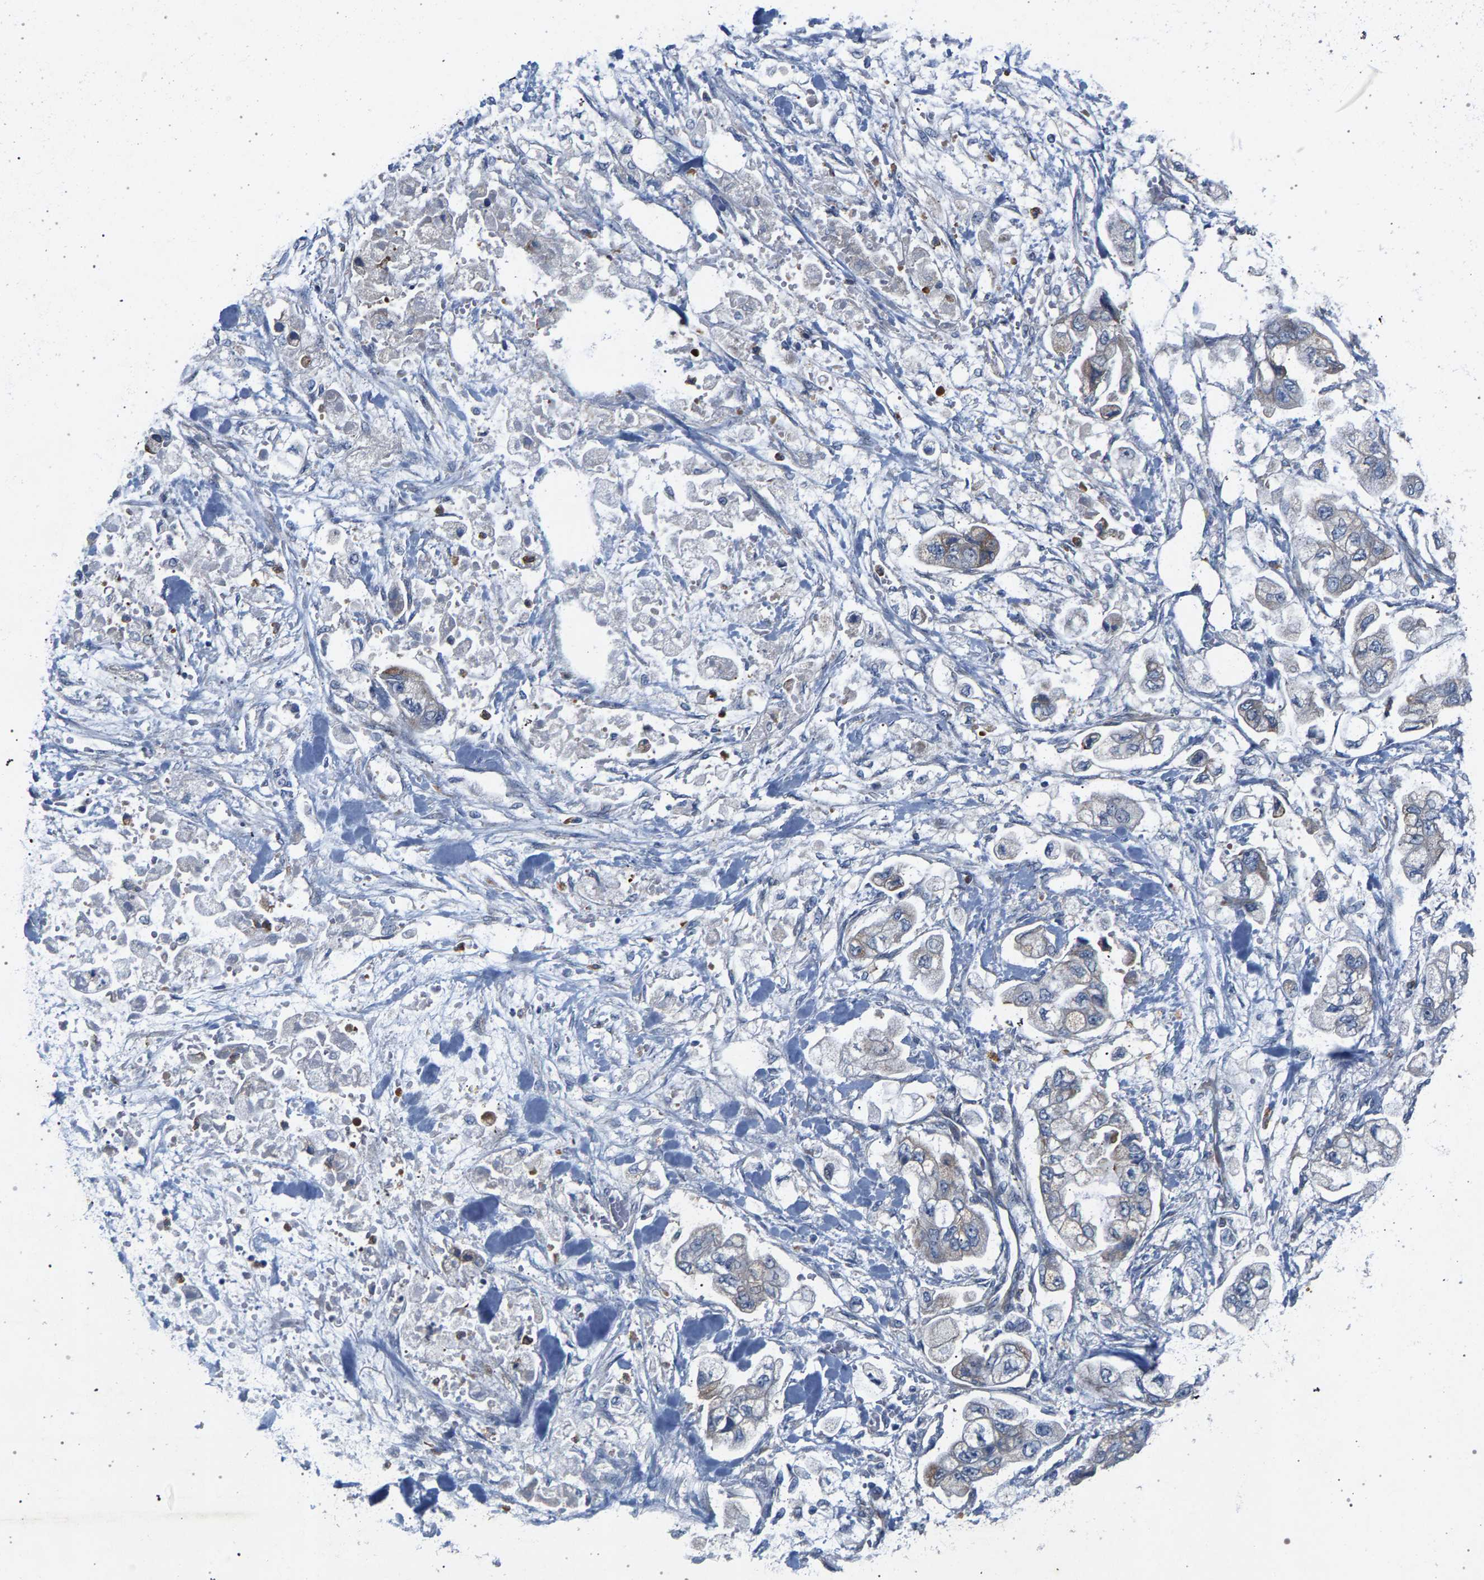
{"staining": {"intensity": "weak", "quantity": "<25%", "location": "cytoplasmic/membranous"}, "tissue": "stomach cancer", "cell_type": "Tumor cells", "image_type": "cancer", "snomed": [{"axis": "morphology", "description": "Normal tissue, NOS"}, {"axis": "morphology", "description": "Adenocarcinoma, NOS"}, {"axis": "topography", "description": "Stomach"}], "caption": "This image is of stomach adenocarcinoma stained with immunohistochemistry (IHC) to label a protein in brown with the nuclei are counter-stained blue. There is no staining in tumor cells. (DAB immunohistochemistry, high magnification).", "gene": "MAMDC2", "patient": {"sex": "male", "age": 62}}